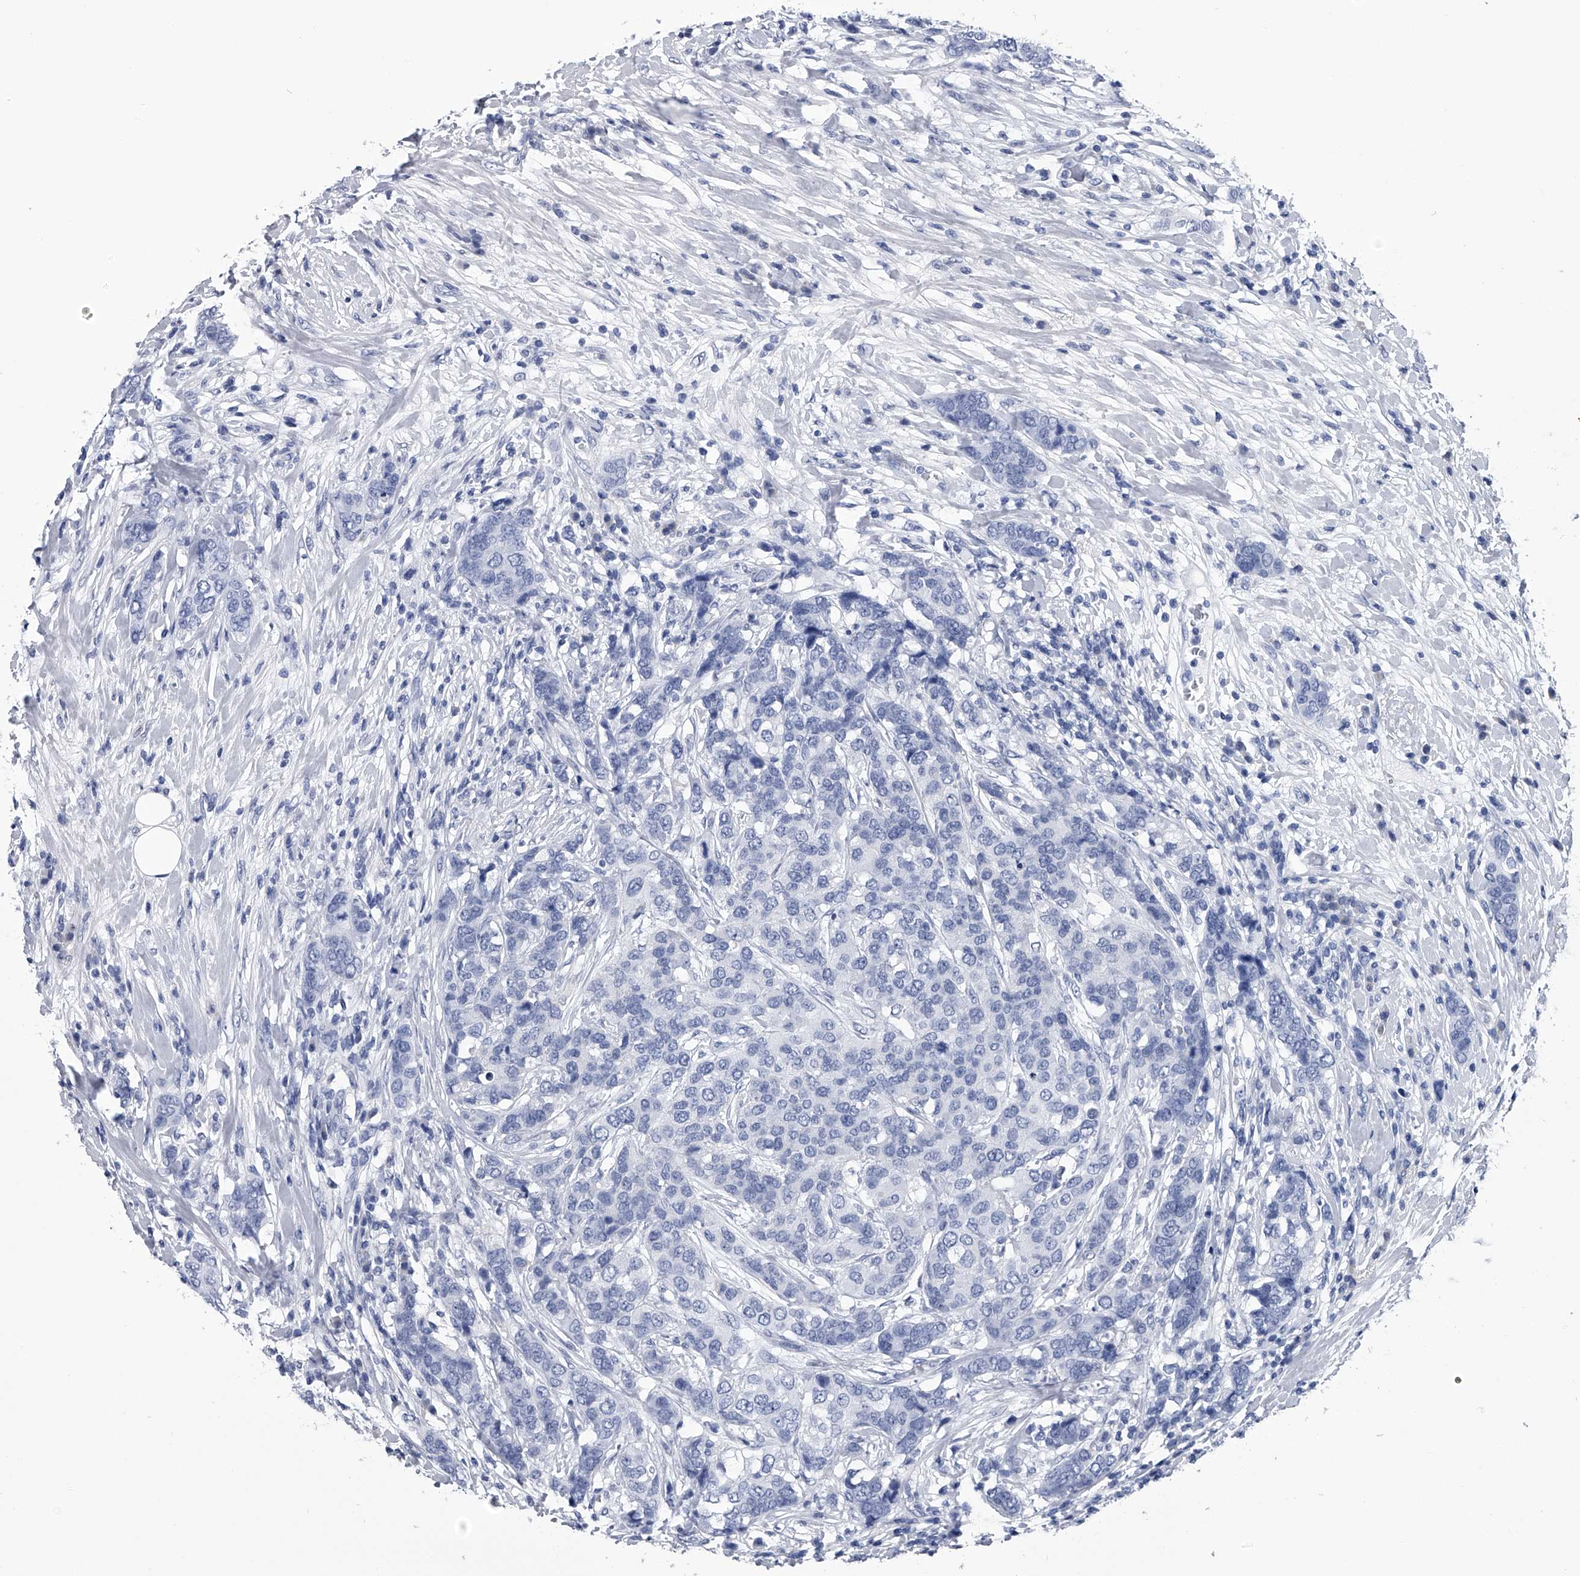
{"staining": {"intensity": "negative", "quantity": "none", "location": "none"}, "tissue": "breast cancer", "cell_type": "Tumor cells", "image_type": "cancer", "snomed": [{"axis": "morphology", "description": "Lobular carcinoma"}, {"axis": "topography", "description": "Breast"}], "caption": "Breast cancer stained for a protein using immunohistochemistry displays no staining tumor cells.", "gene": "PDXK", "patient": {"sex": "female", "age": 59}}